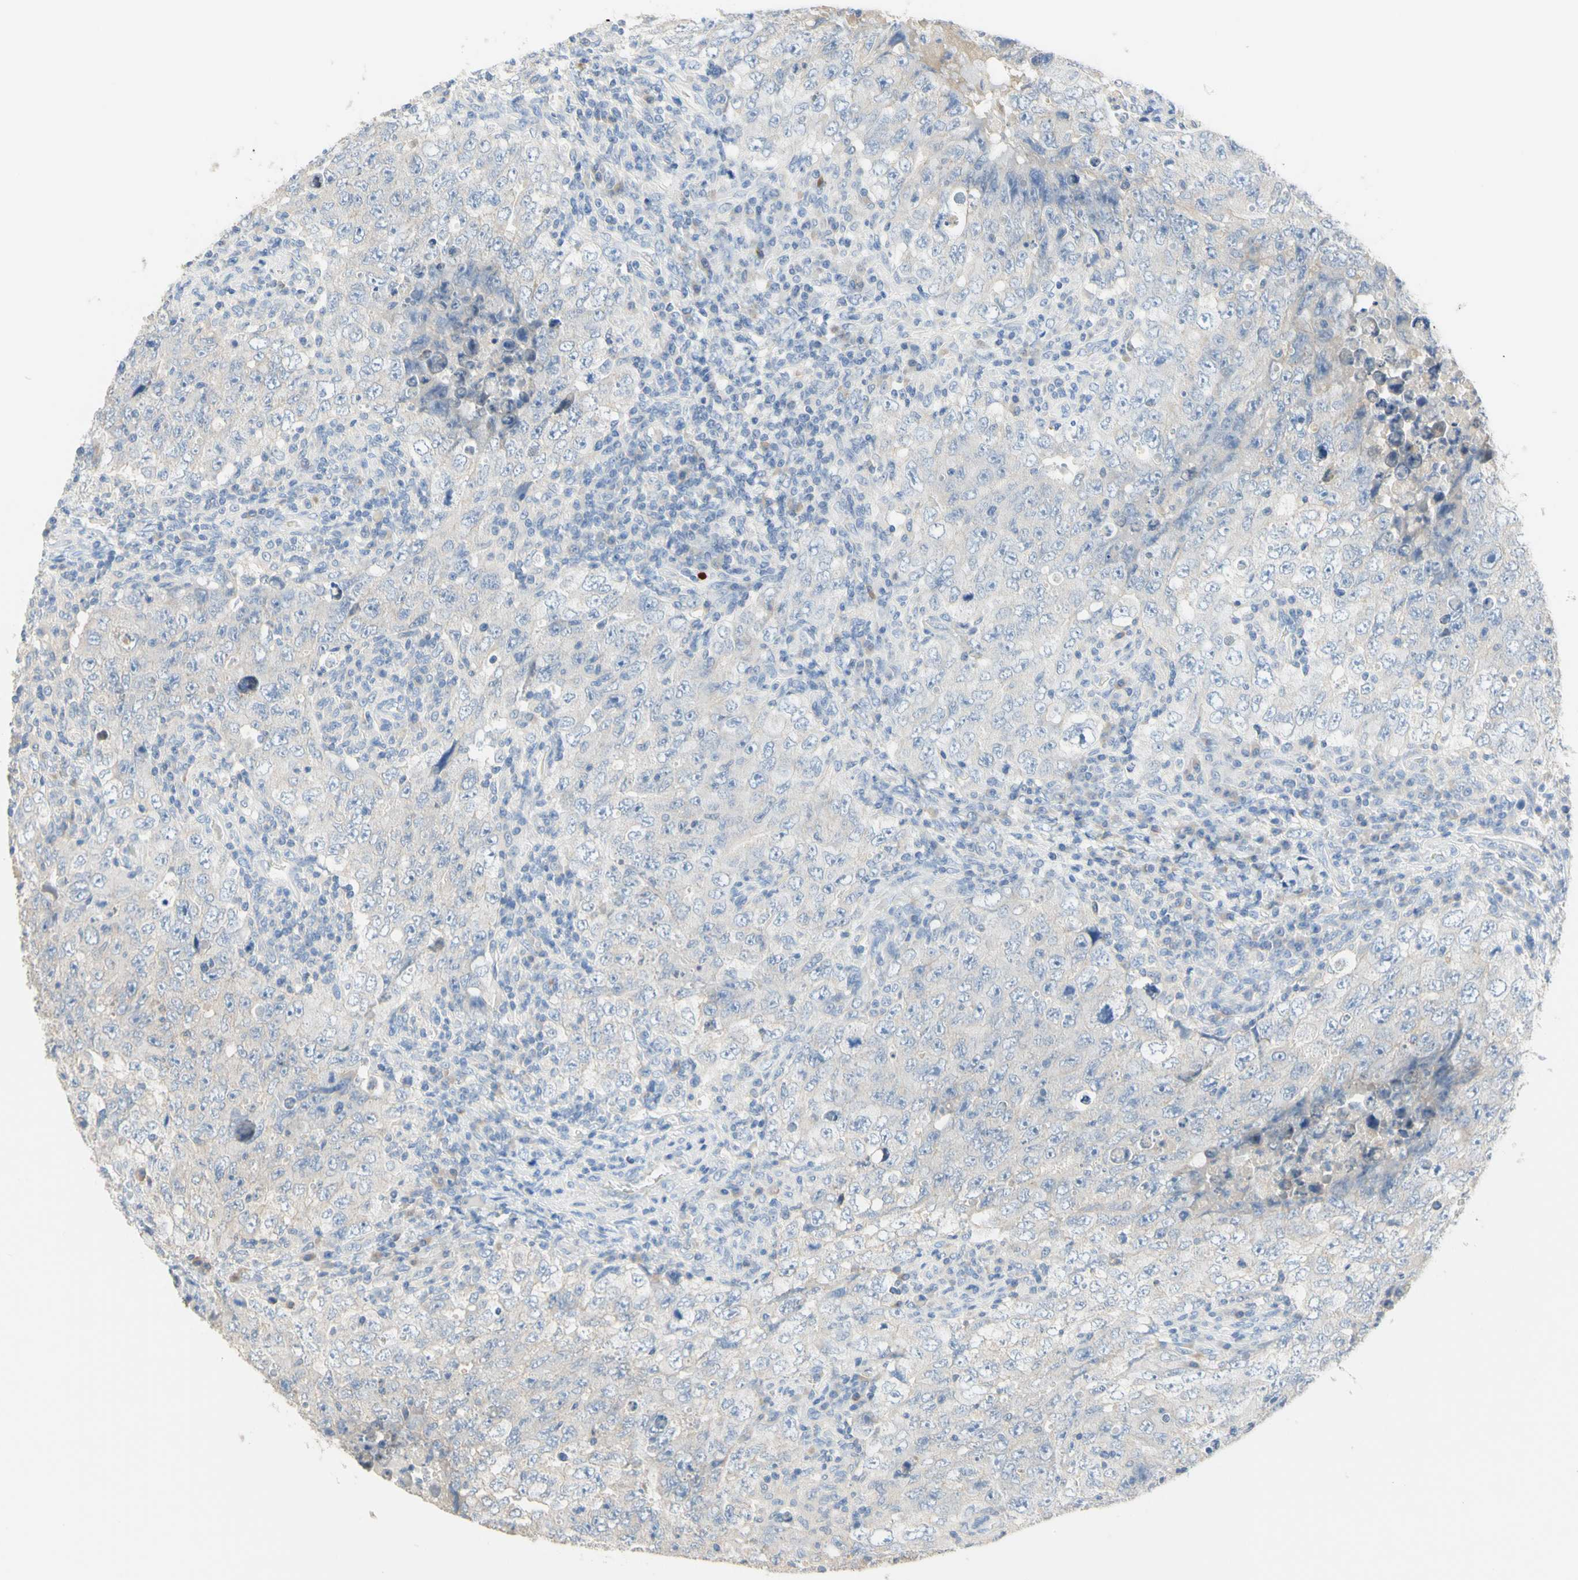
{"staining": {"intensity": "negative", "quantity": "none", "location": "none"}, "tissue": "testis cancer", "cell_type": "Tumor cells", "image_type": "cancer", "snomed": [{"axis": "morphology", "description": "Carcinoma, Embryonal, NOS"}, {"axis": "topography", "description": "Testis"}], "caption": "A histopathology image of human testis embryonal carcinoma is negative for staining in tumor cells. (DAB IHC visualized using brightfield microscopy, high magnification).", "gene": "NECTIN4", "patient": {"sex": "male", "age": 26}}